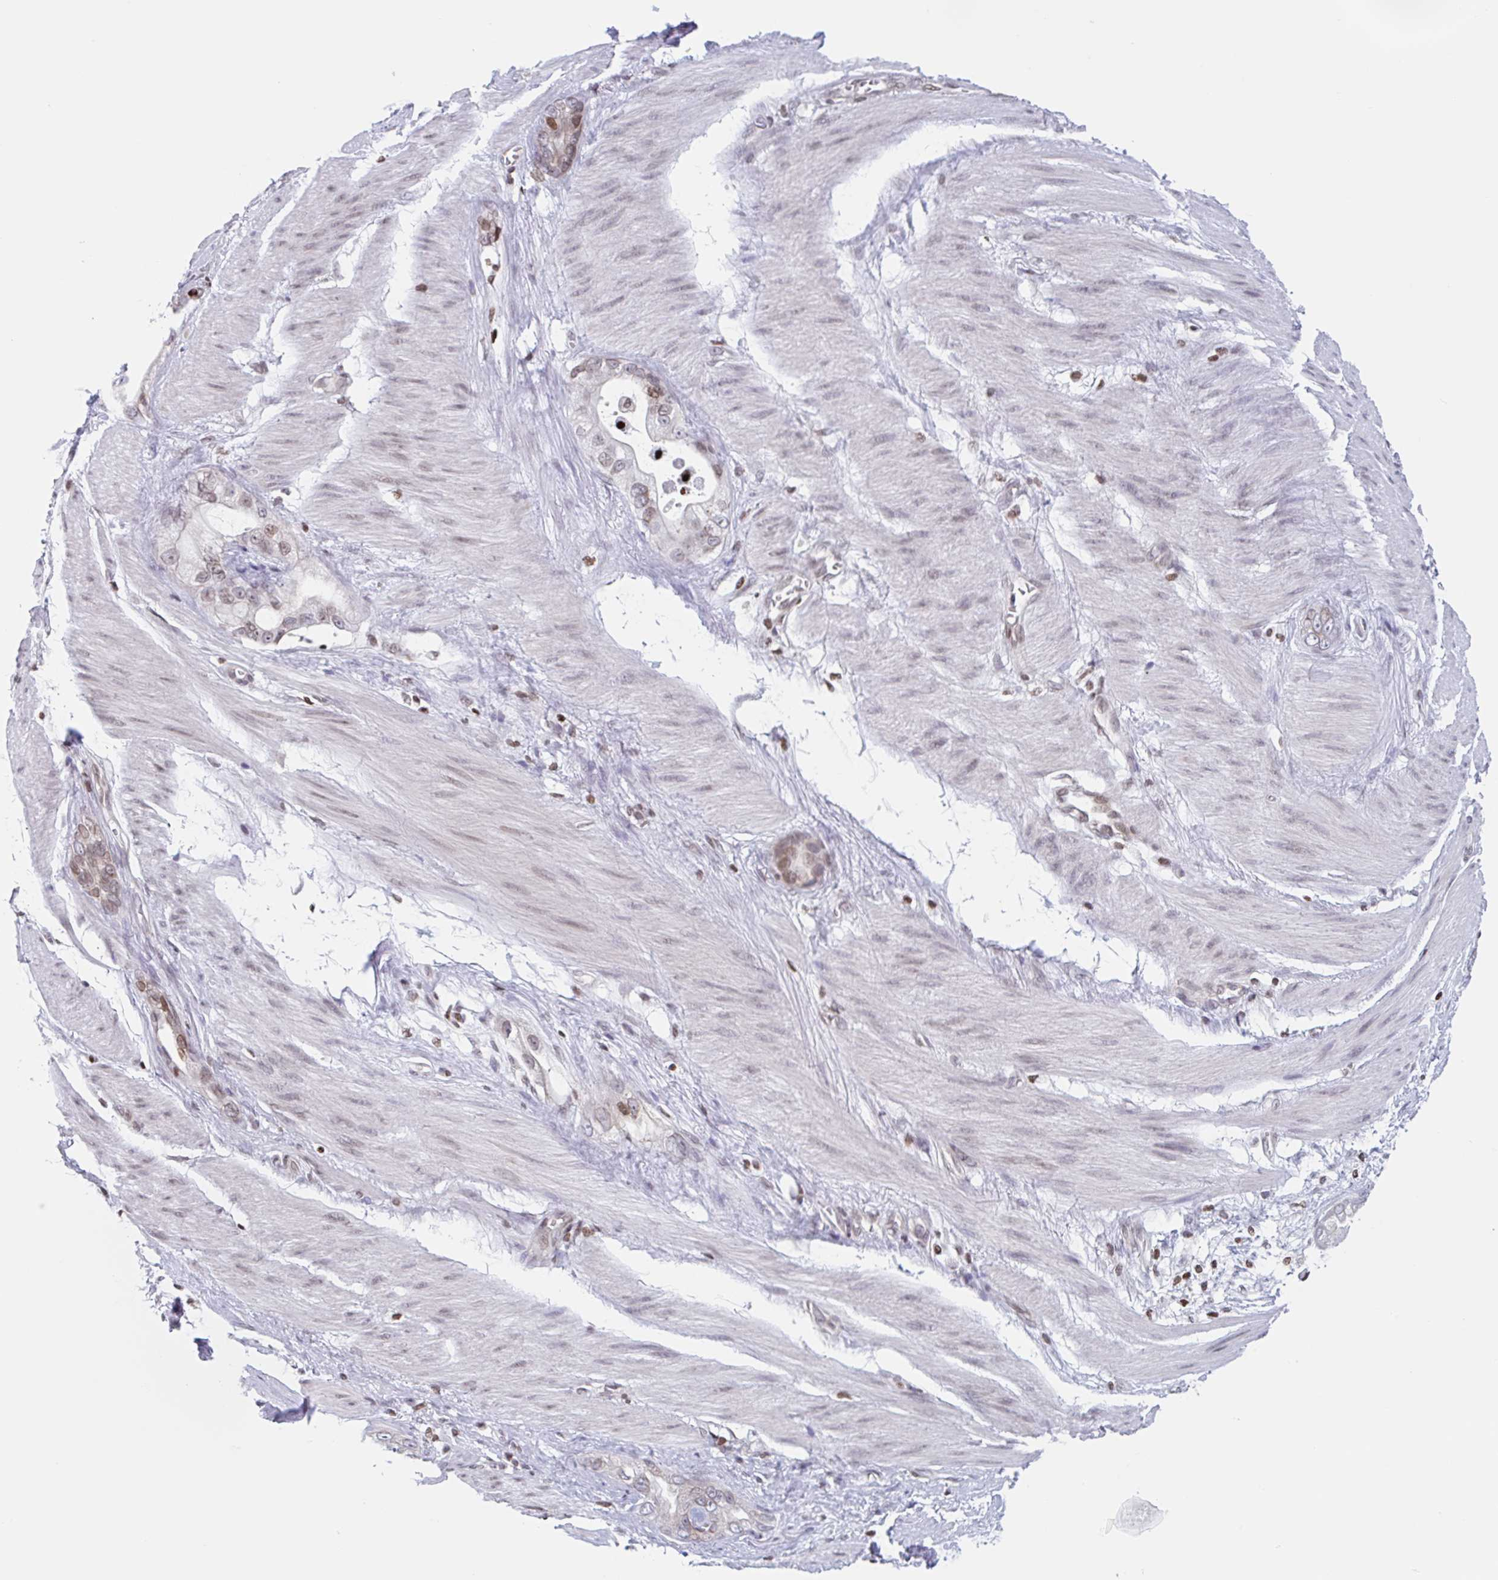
{"staining": {"intensity": "weak", "quantity": ">75%", "location": "nuclear"}, "tissue": "stomach cancer", "cell_type": "Tumor cells", "image_type": "cancer", "snomed": [{"axis": "morphology", "description": "Adenocarcinoma, NOS"}, {"axis": "topography", "description": "Stomach"}], "caption": "This image exhibits immunohistochemistry (IHC) staining of human stomach adenocarcinoma, with low weak nuclear positivity in about >75% of tumor cells.", "gene": "NOL6", "patient": {"sex": "male", "age": 55}}